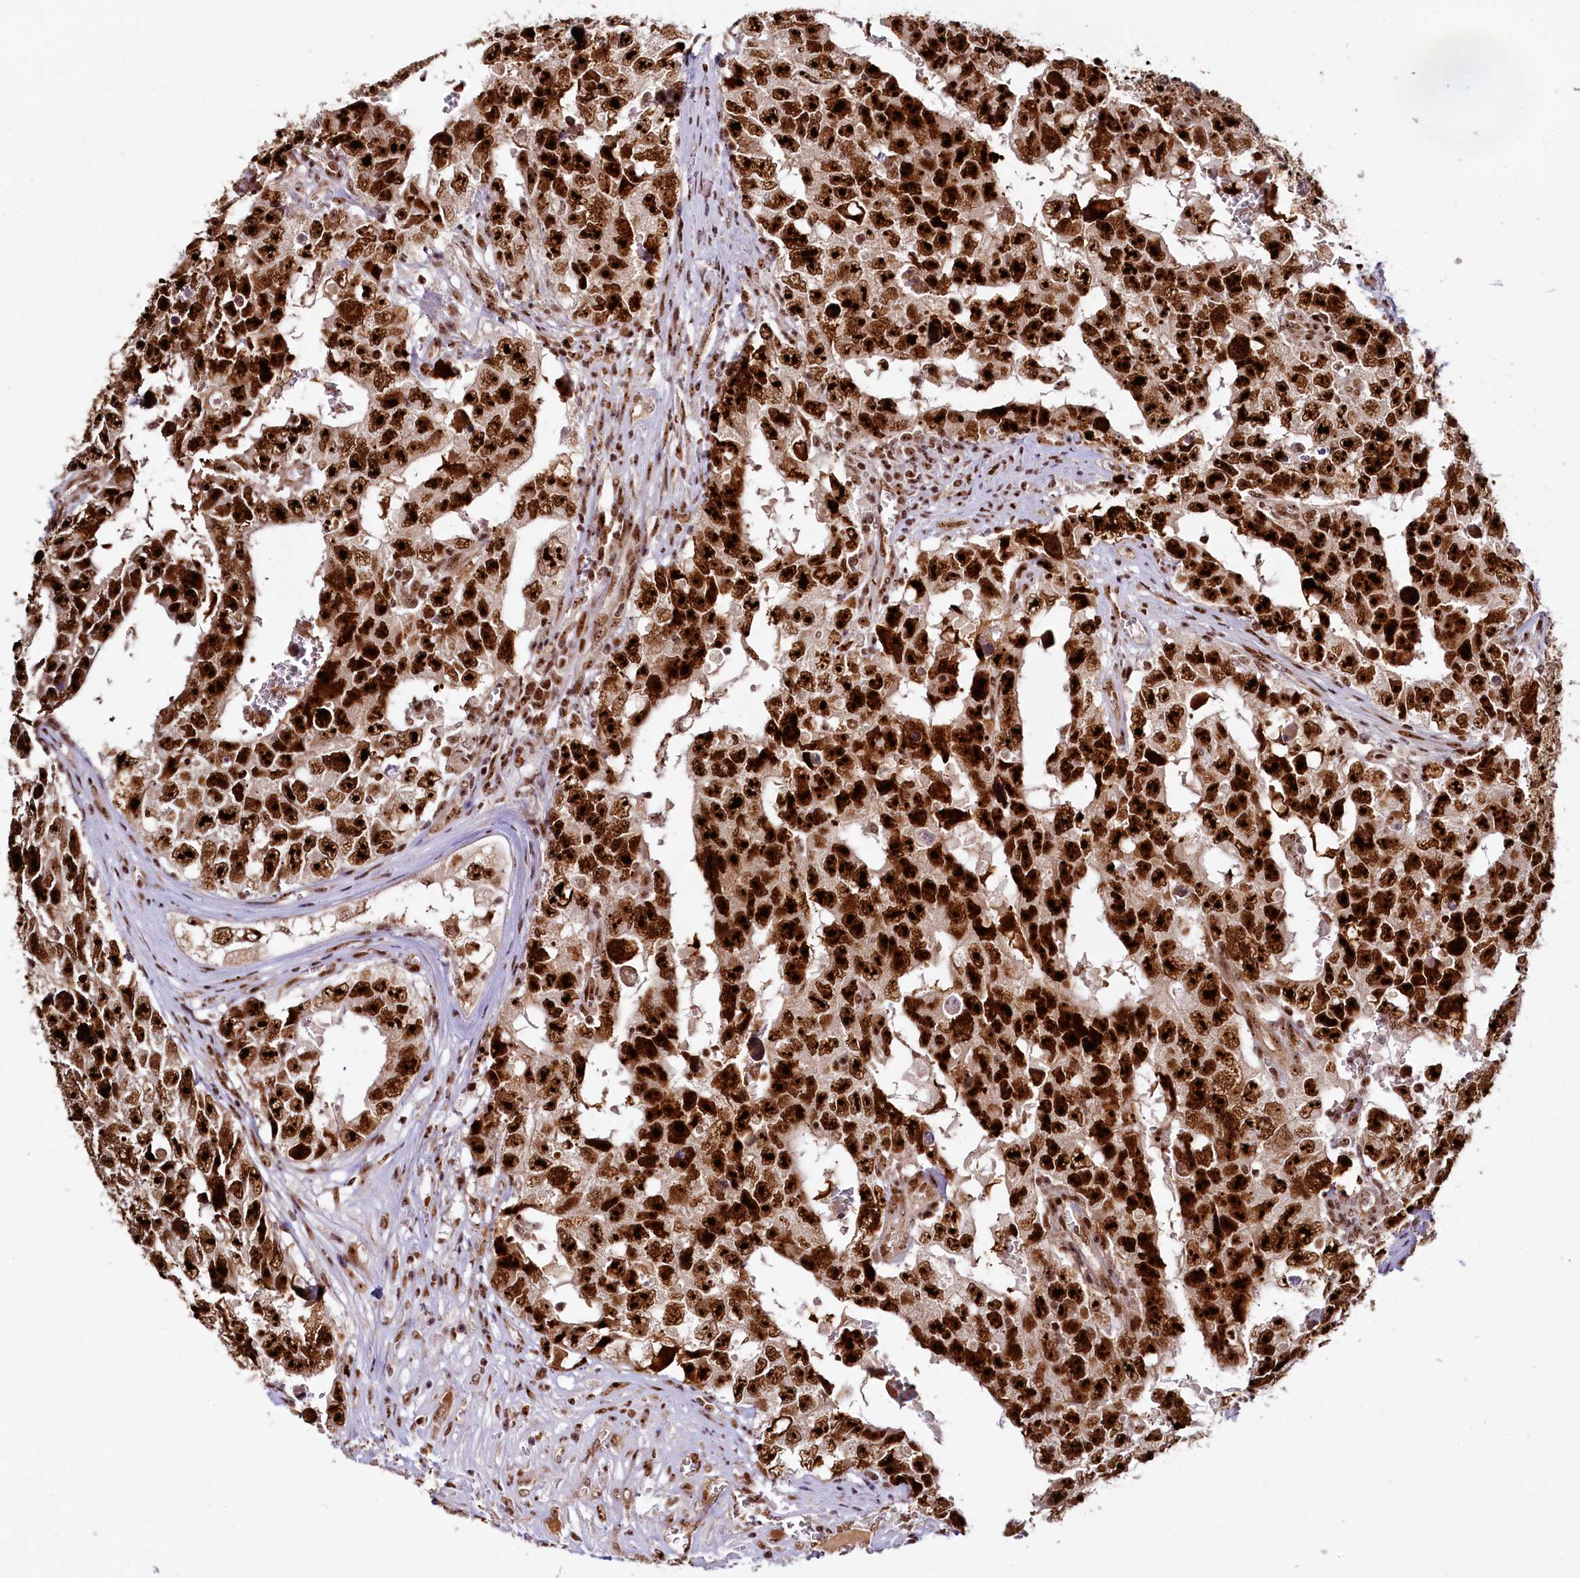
{"staining": {"intensity": "strong", "quantity": ">75%", "location": "nuclear"}, "tissue": "testis cancer", "cell_type": "Tumor cells", "image_type": "cancer", "snomed": [{"axis": "morphology", "description": "Carcinoma, Embryonal, NOS"}, {"axis": "topography", "description": "Testis"}], "caption": "High-magnification brightfield microscopy of testis cancer stained with DAB (3,3'-diaminobenzidine) (brown) and counterstained with hematoxylin (blue). tumor cells exhibit strong nuclear expression is identified in approximately>75% of cells. Using DAB (brown) and hematoxylin (blue) stains, captured at high magnification using brightfield microscopy.", "gene": "TCOF1", "patient": {"sex": "male", "age": 17}}